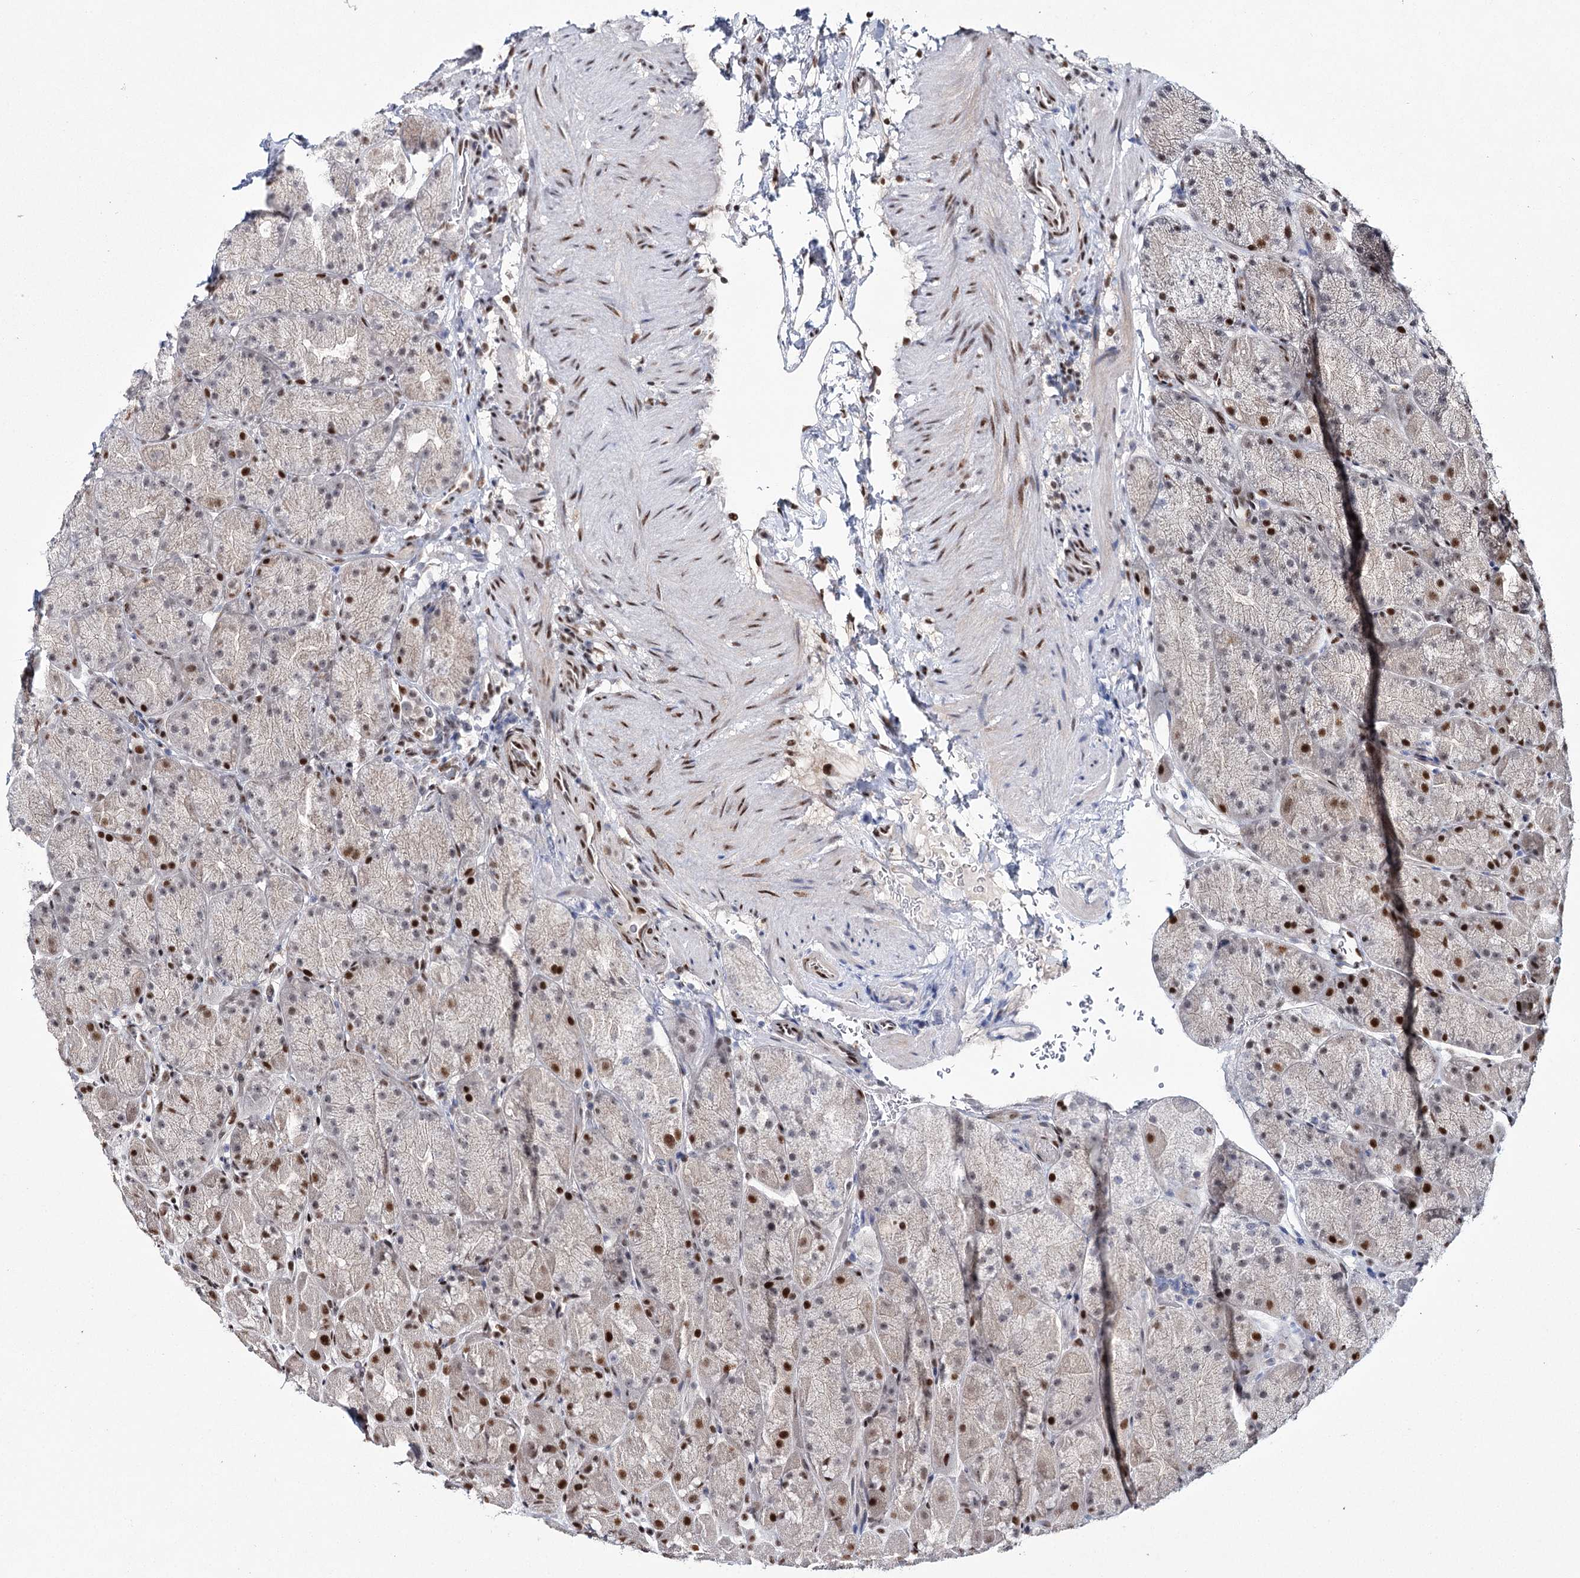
{"staining": {"intensity": "strong", "quantity": ">75%", "location": "nuclear"}, "tissue": "stomach", "cell_type": "Glandular cells", "image_type": "normal", "snomed": [{"axis": "morphology", "description": "Normal tissue, NOS"}, {"axis": "topography", "description": "Stomach, upper"}, {"axis": "topography", "description": "Stomach, lower"}], "caption": "Immunohistochemical staining of benign human stomach demonstrates strong nuclear protein positivity in about >75% of glandular cells.", "gene": "SCAF8", "patient": {"sex": "male", "age": 67}}